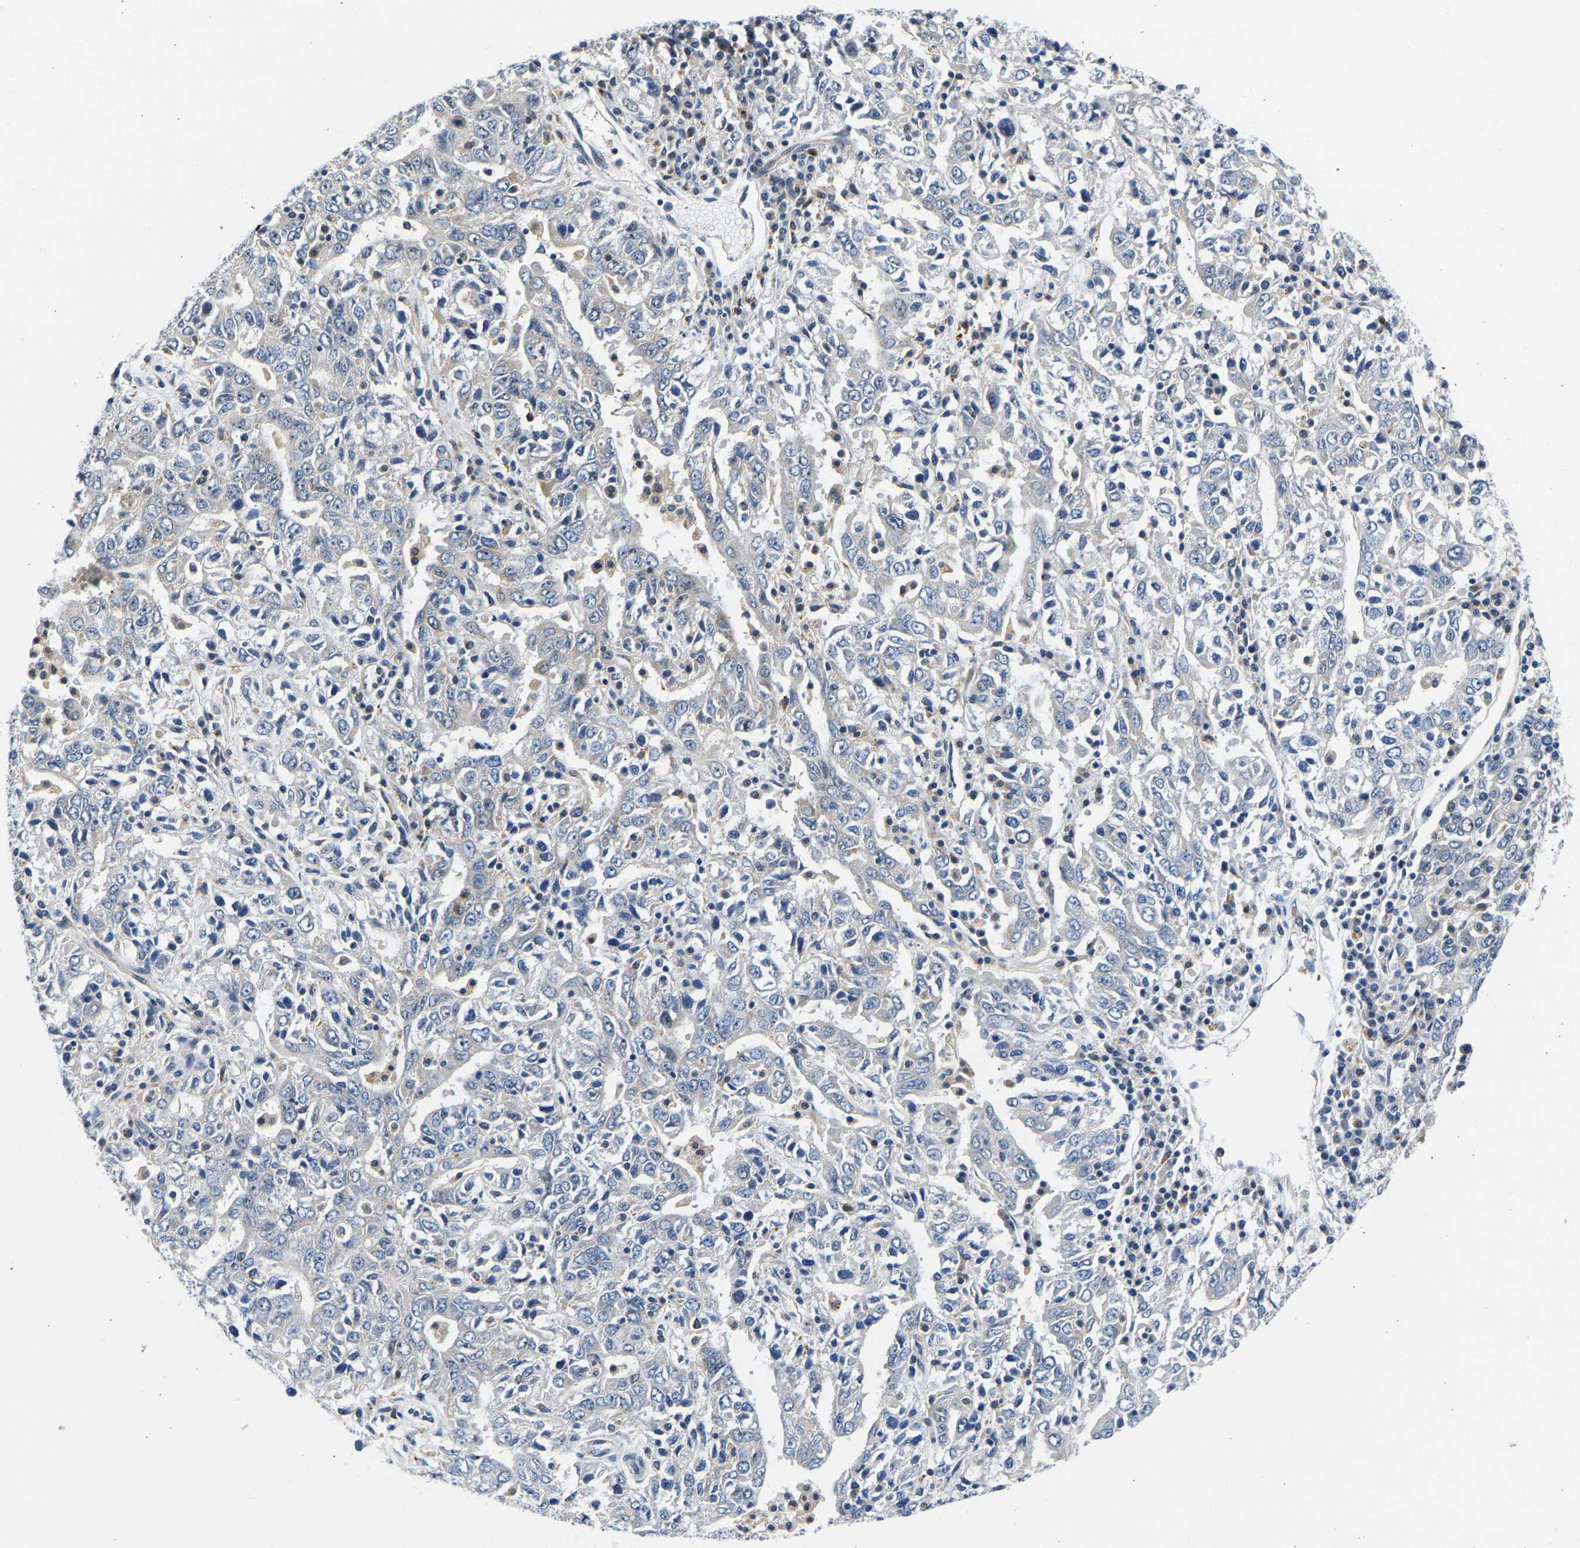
{"staining": {"intensity": "negative", "quantity": "none", "location": "none"}, "tissue": "ovarian cancer", "cell_type": "Tumor cells", "image_type": "cancer", "snomed": [{"axis": "morphology", "description": "Carcinoma, endometroid"}, {"axis": "topography", "description": "Ovary"}], "caption": "Immunohistochemistry (IHC) micrograph of ovarian endometroid carcinoma stained for a protein (brown), which reveals no staining in tumor cells.", "gene": "RESF1", "patient": {"sex": "female", "age": 62}}